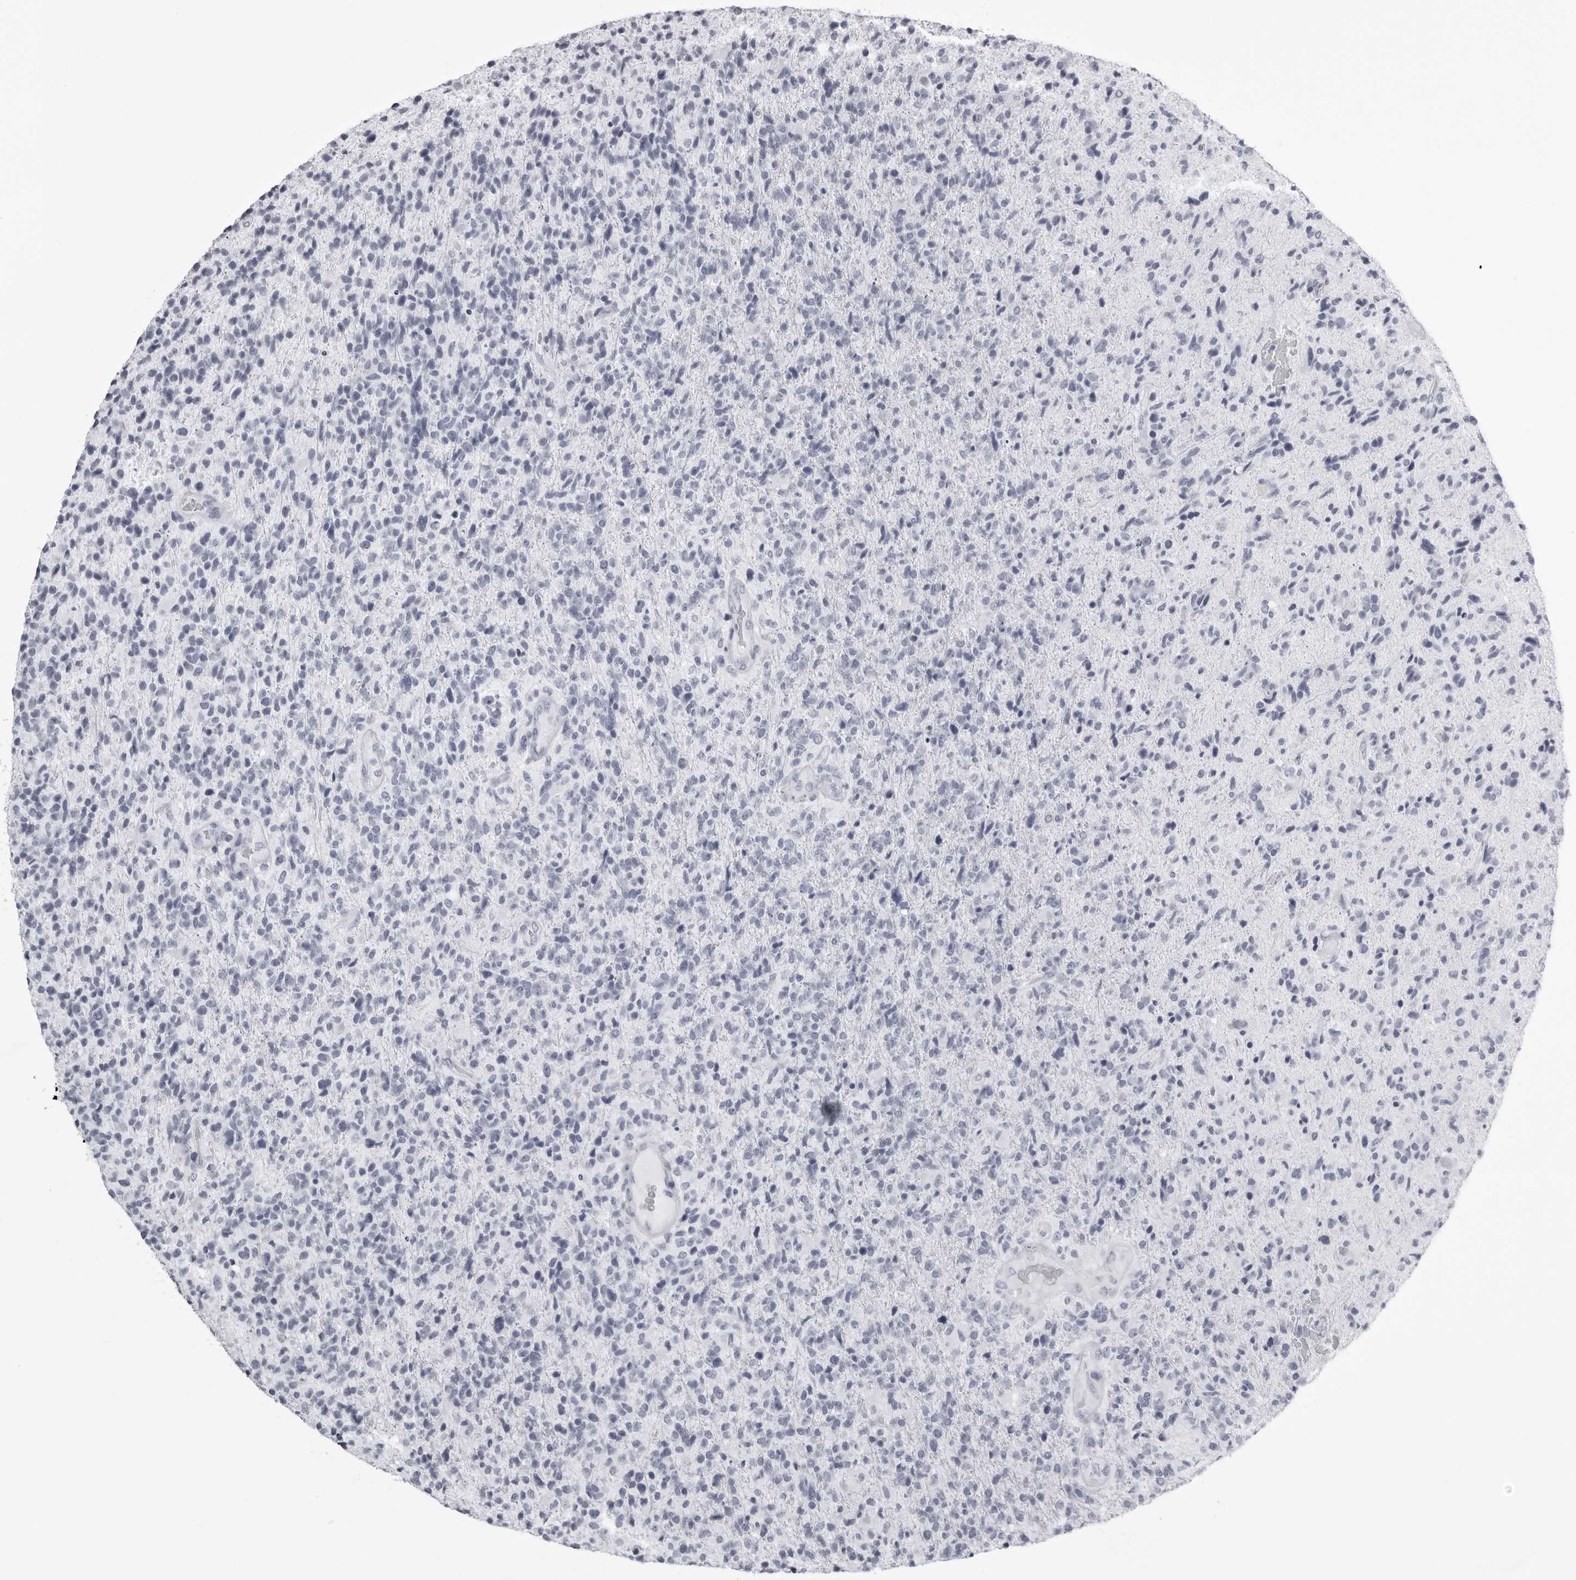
{"staining": {"intensity": "negative", "quantity": "none", "location": "none"}, "tissue": "glioma", "cell_type": "Tumor cells", "image_type": "cancer", "snomed": [{"axis": "morphology", "description": "Glioma, malignant, High grade"}, {"axis": "topography", "description": "Brain"}], "caption": "Immunohistochemistry of human glioma displays no expression in tumor cells.", "gene": "UROD", "patient": {"sex": "male", "age": 72}}